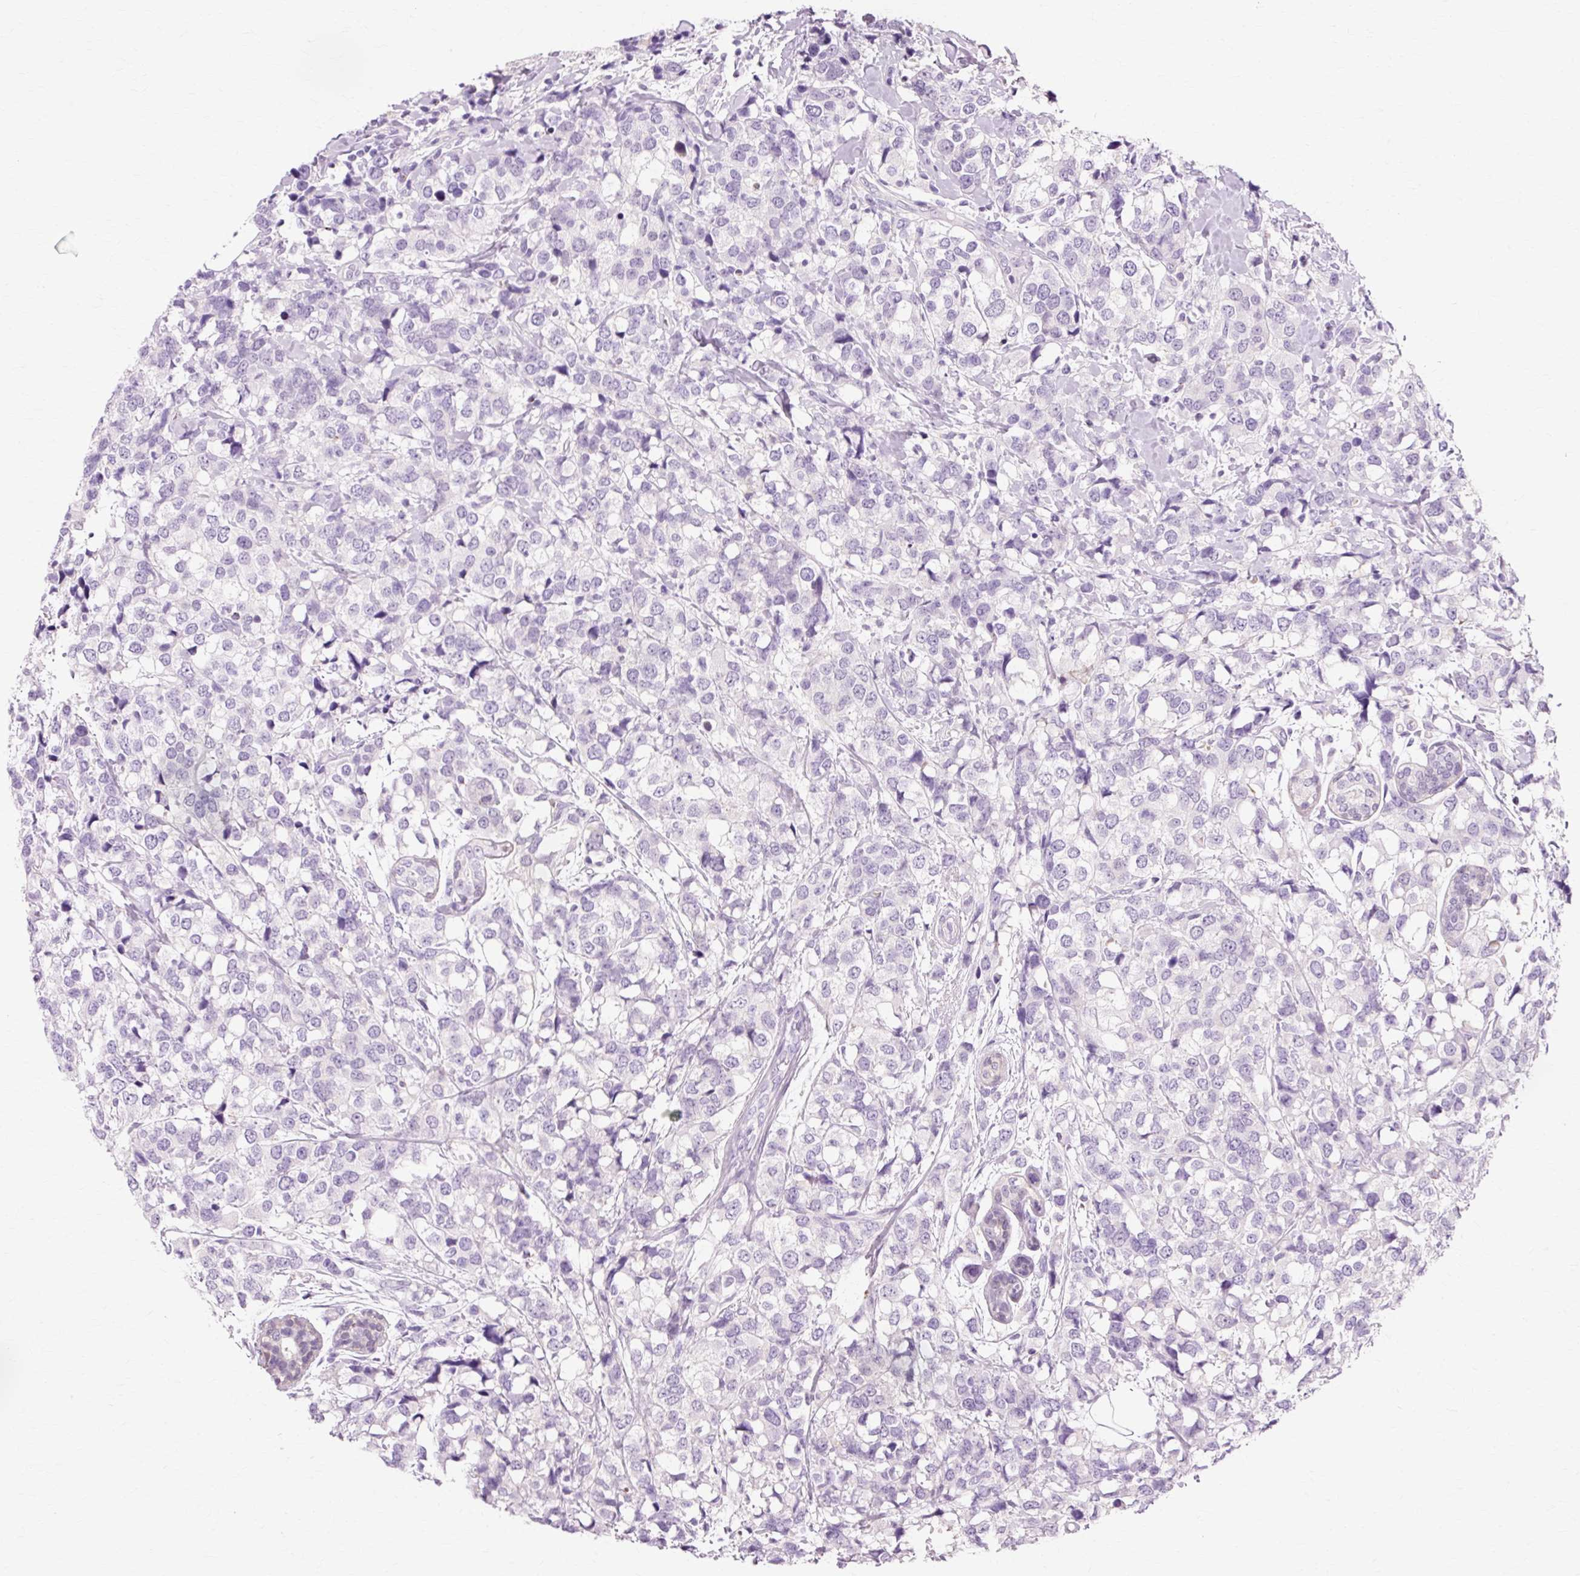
{"staining": {"intensity": "negative", "quantity": "none", "location": "none"}, "tissue": "breast cancer", "cell_type": "Tumor cells", "image_type": "cancer", "snomed": [{"axis": "morphology", "description": "Lobular carcinoma"}, {"axis": "topography", "description": "Breast"}], "caption": "High magnification brightfield microscopy of breast cancer stained with DAB (brown) and counterstained with hematoxylin (blue): tumor cells show no significant expression. (IHC, brightfield microscopy, high magnification).", "gene": "VN1R2", "patient": {"sex": "female", "age": 59}}